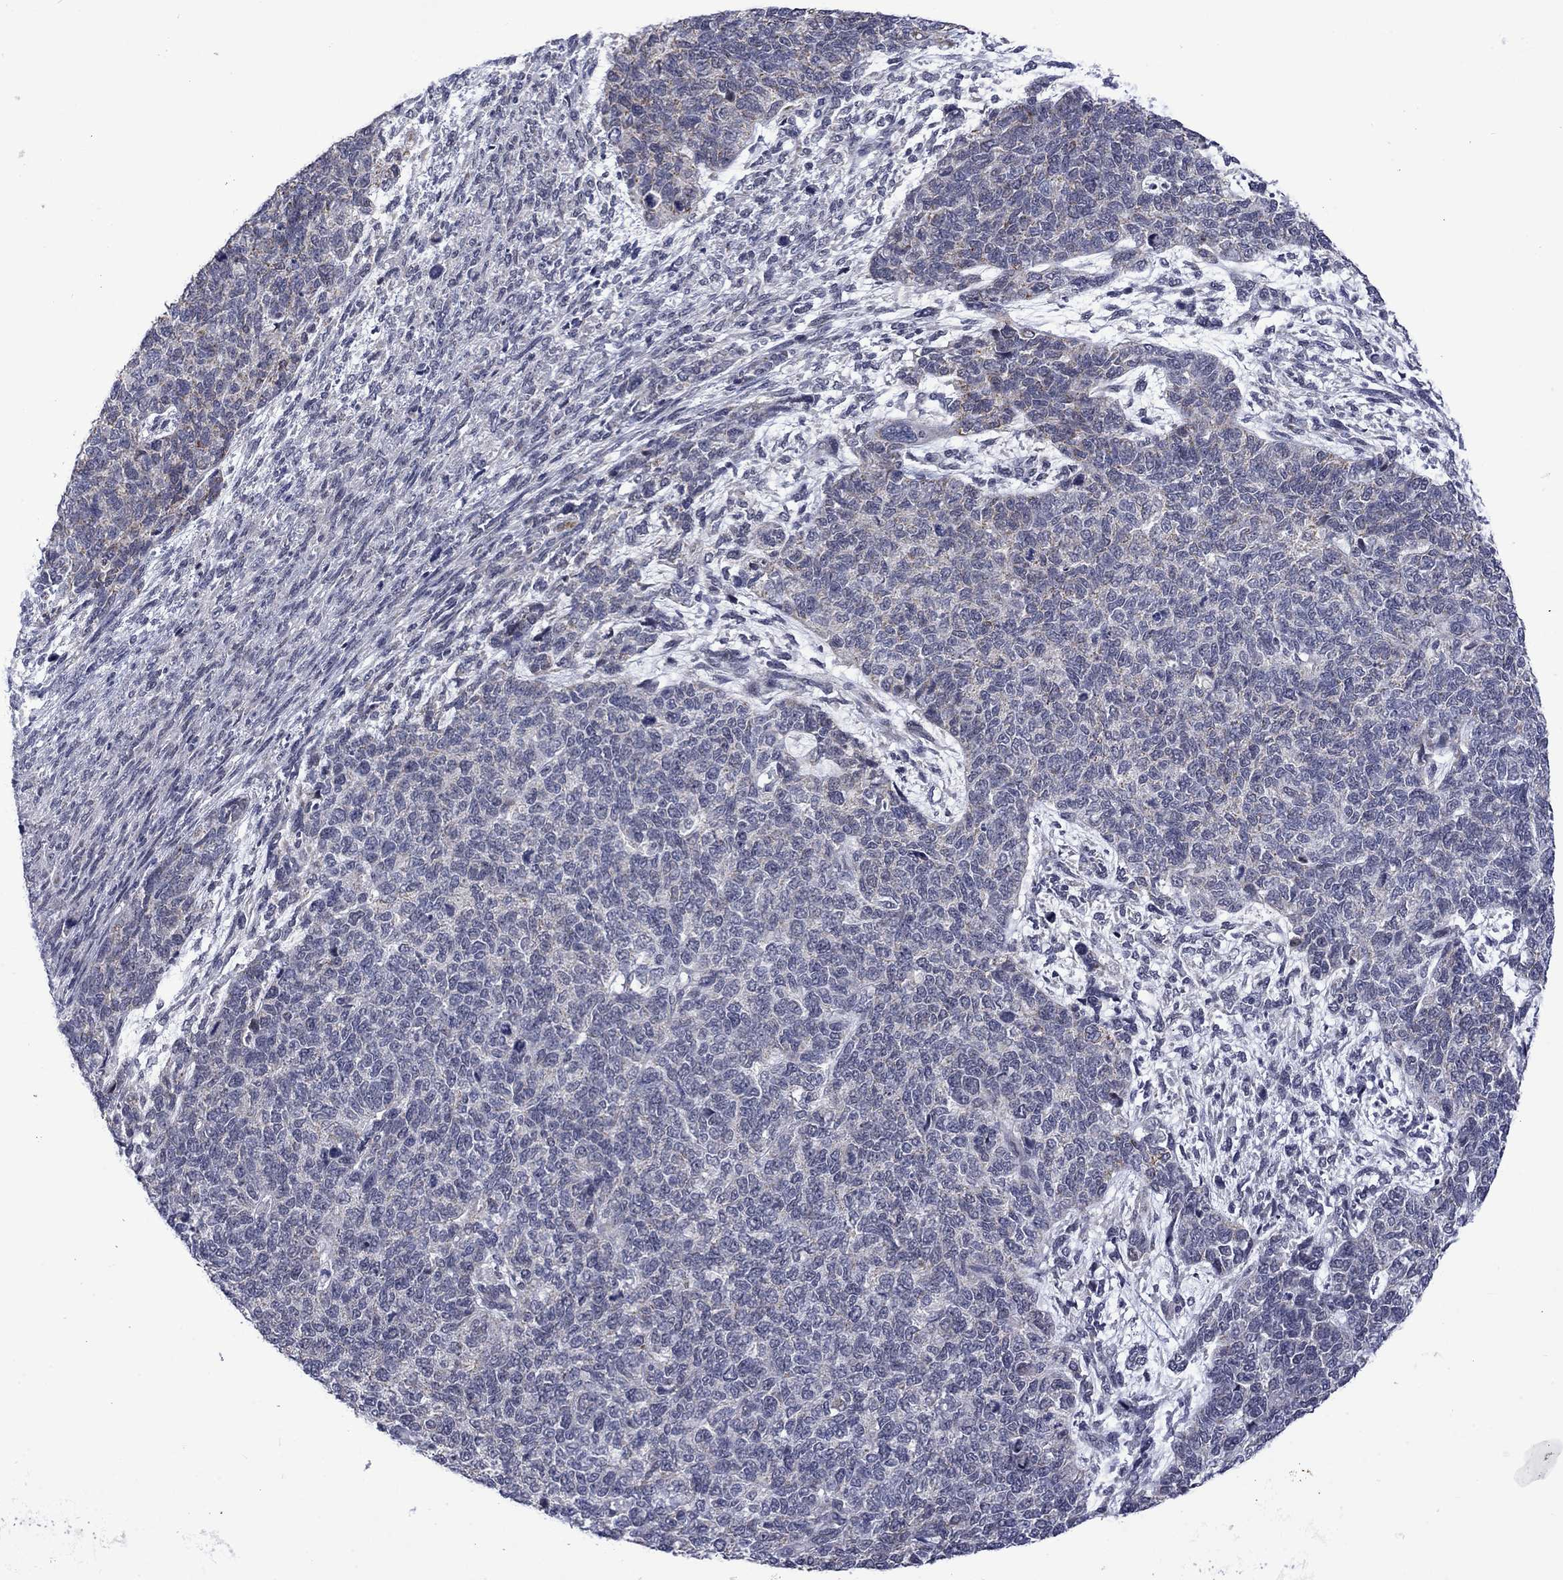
{"staining": {"intensity": "negative", "quantity": "none", "location": "none"}, "tissue": "cervical cancer", "cell_type": "Tumor cells", "image_type": "cancer", "snomed": [{"axis": "morphology", "description": "Squamous cell carcinoma, NOS"}, {"axis": "topography", "description": "Cervix"}], "caption": "Tumor cells show no significant positivity in squamous cell carcinoma (cervical).", "gene": "KCNJ16", "patient": {"sex": "female", "age": 63}}